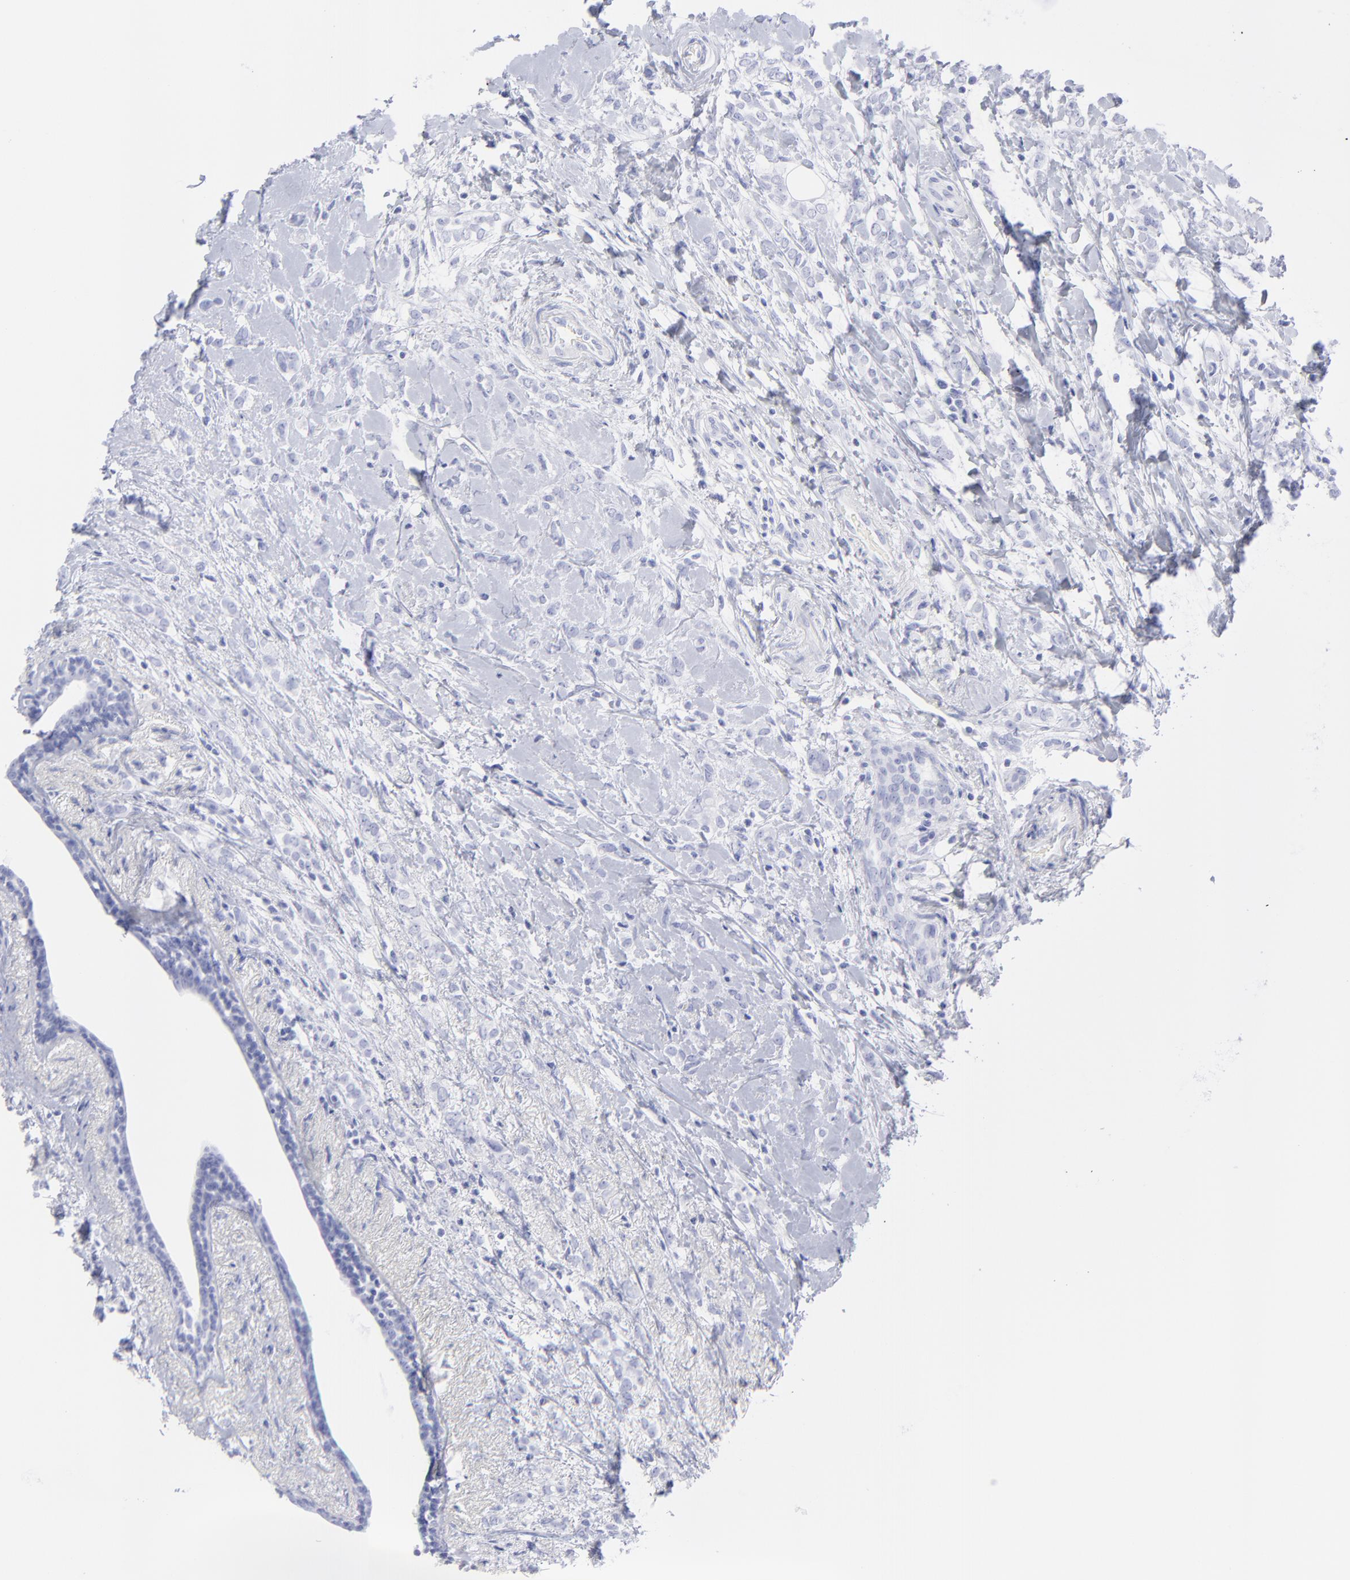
{"staining": {"intensity": "negative", "quantity": "none", "location": "none"}, "tissue": "breast cancer", "cell_type": "Tumor cells", "image_type": "cancer", "snomed": [{"axis": "morphology", "description": "Normal tissue, NOS"}, {"axis": "morphology", "description": "Lobular carcinoma"}, {"axis": "topography", "description": "Breast"}], "caption": "Immunohistochemistry image of neoplastic tissue: breast cancer stained with DAB (3,3'-diaminobenzidine) demonstrates no significant protein expression in tumor cells.", "gene": "F13B", "patient": {"sex": "female", "age": 47}}